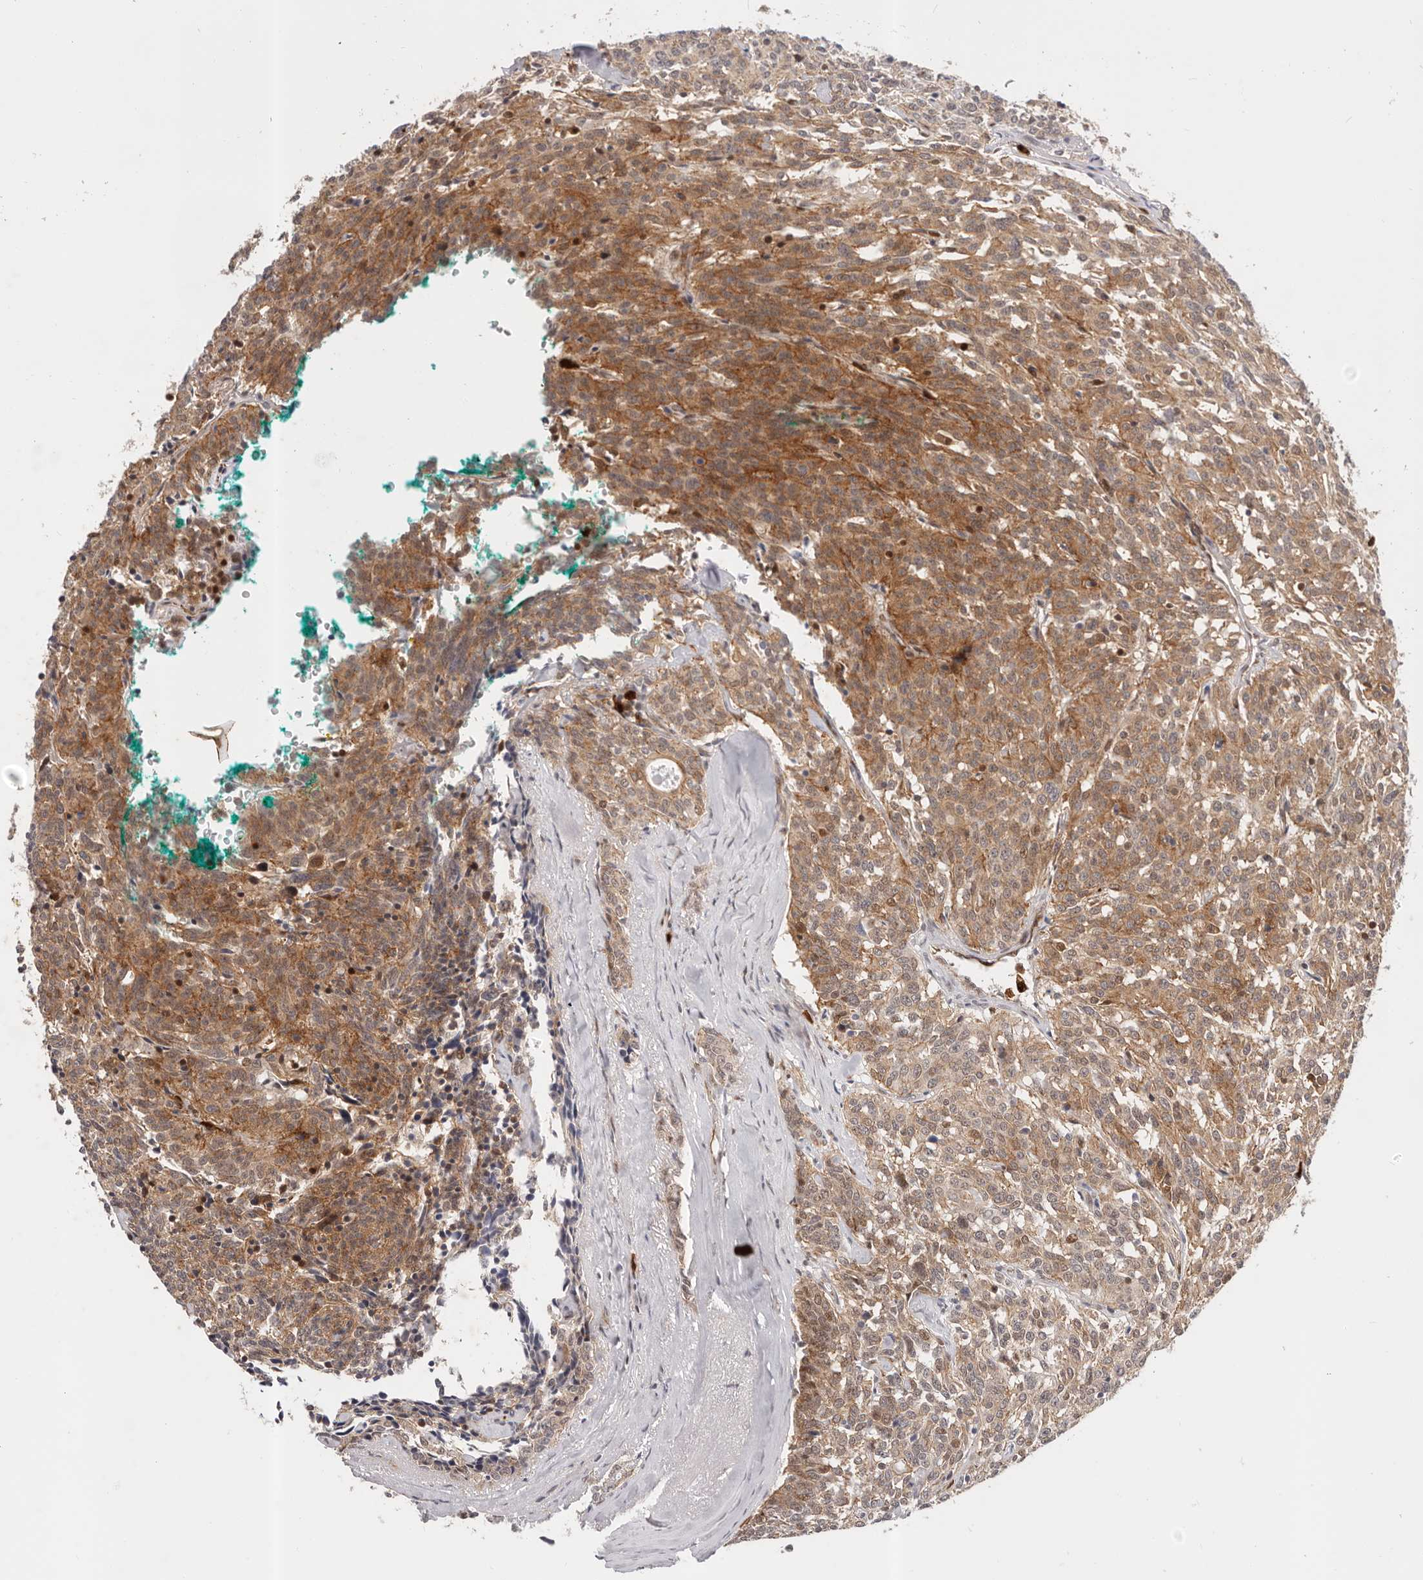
{"staining": {"intensity": "moderate", "quantity": ">75%", "location": "cytoplasmic/membranous"}, "tissue": "carcinoid", "cell_type": "Tumor cells", "image_type": "cancer", "snomed": [{"axis": "morphology", "description": "Carcinoid, malignant, NOS"}, {"axis": "topography", "description": "Lung"}], "caption": "This photomicrograph exhibits immunohistochemistry (IHC) staining of human carcinoid (malignant), with medium moderate cytoplasmic/membranous staining in approximately >75% of tumor cells.", "gene": "AFDN", "patient": {"sex": "female", "age": 46}}